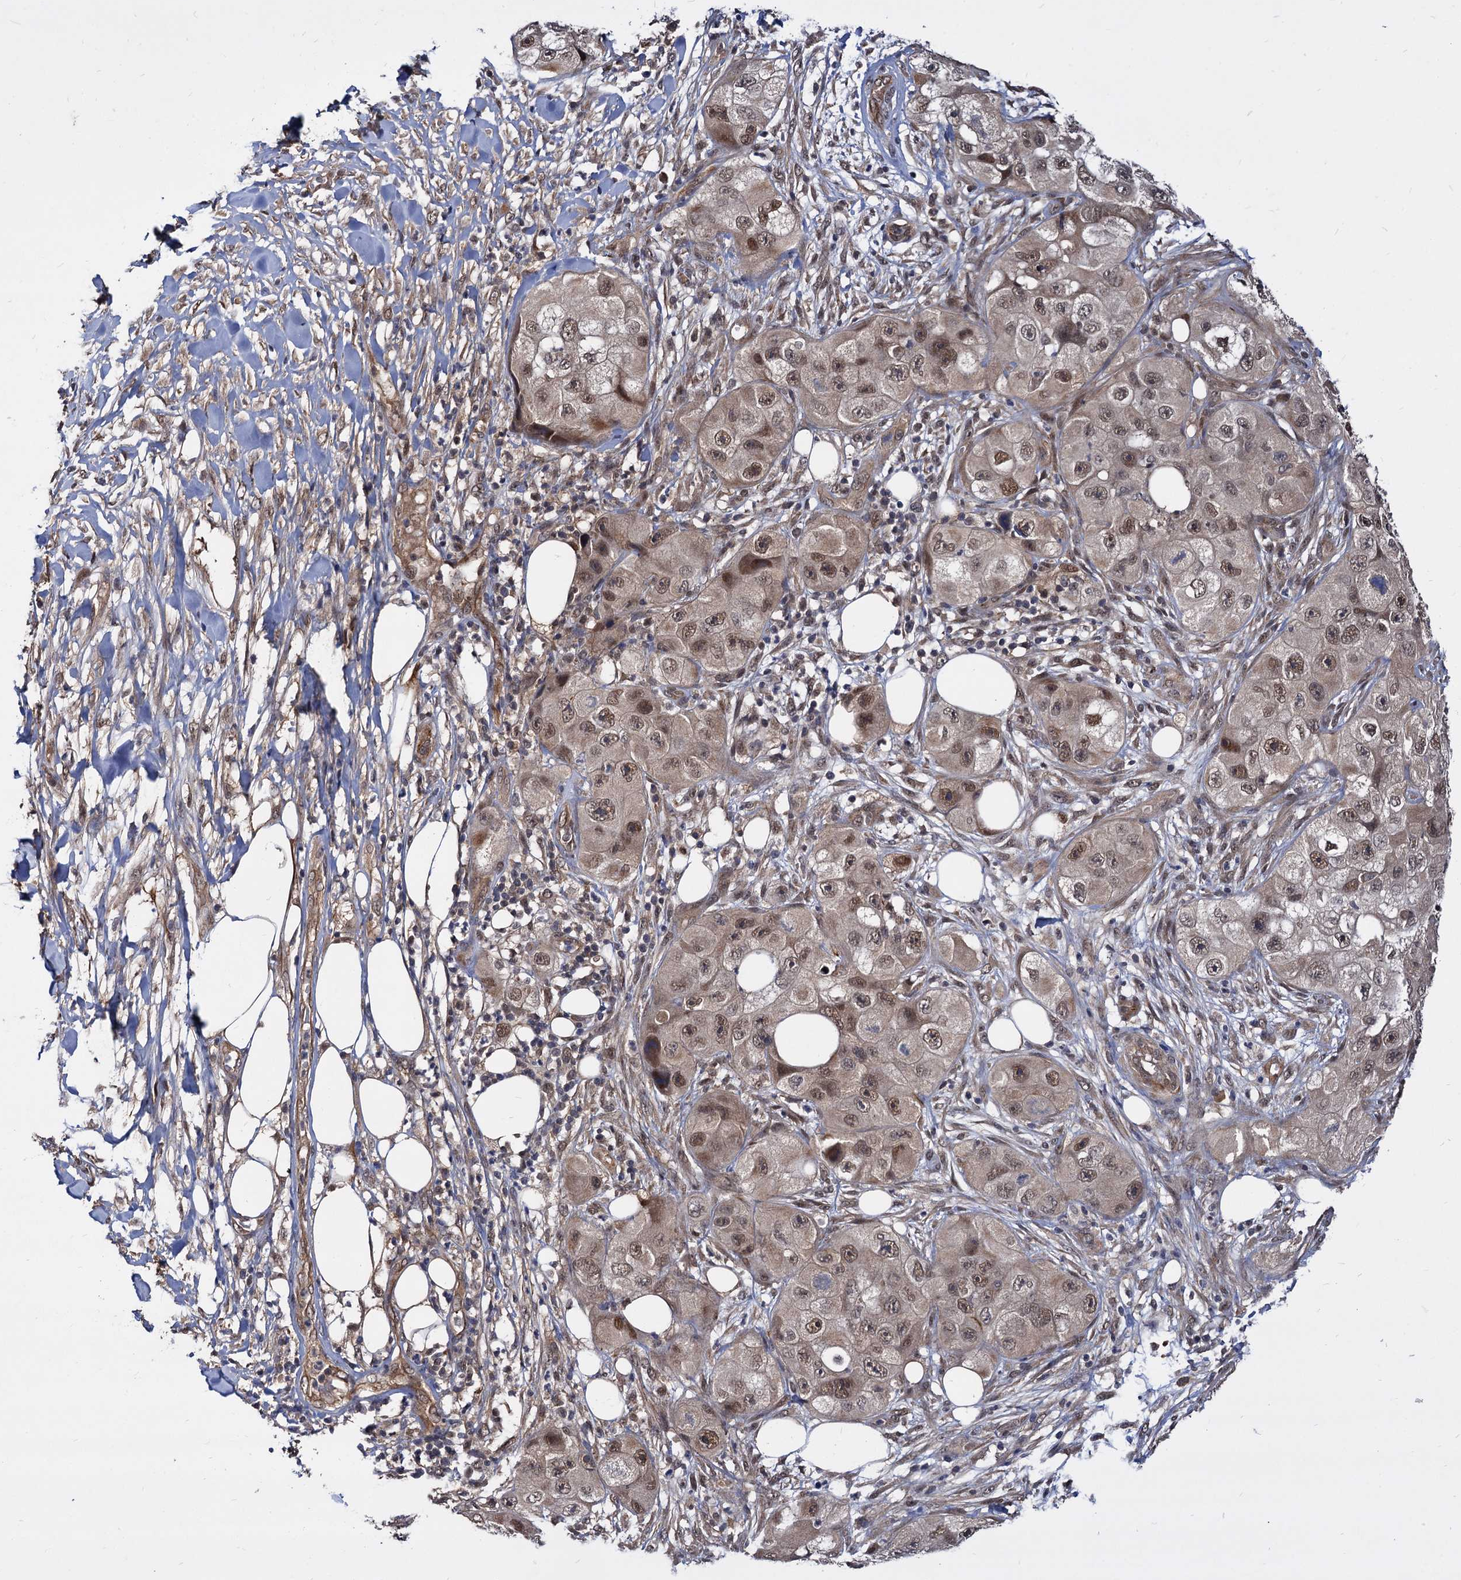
{"staining": {"intensity": "moderate", "quantity": ">75%", "location": "cytoplasmic/membranous,nuclear"}, "tissue": "skin cancer", "cell_type": "Tumor cells", "image_type": "cancer", "snomed": [{"axis": "morphology", "description": "Squamous cell carcinoma, NOS"}, {"axis": "topography", "description": "Skin"}, {"axis": "topography", "description": "Subcutis"}], "caption": "Immunohistochemistry (IHC) histopathology image of human skin cancer (squamous cell carcinoma) stained for a protein (brown), which exhibits medium levels of moderate cytoplasmic/membranous and nuclear positivity in about >75% of tumor cells.", "gene": "PSMD4", "patient": {"sex": "male", "age": 73}}